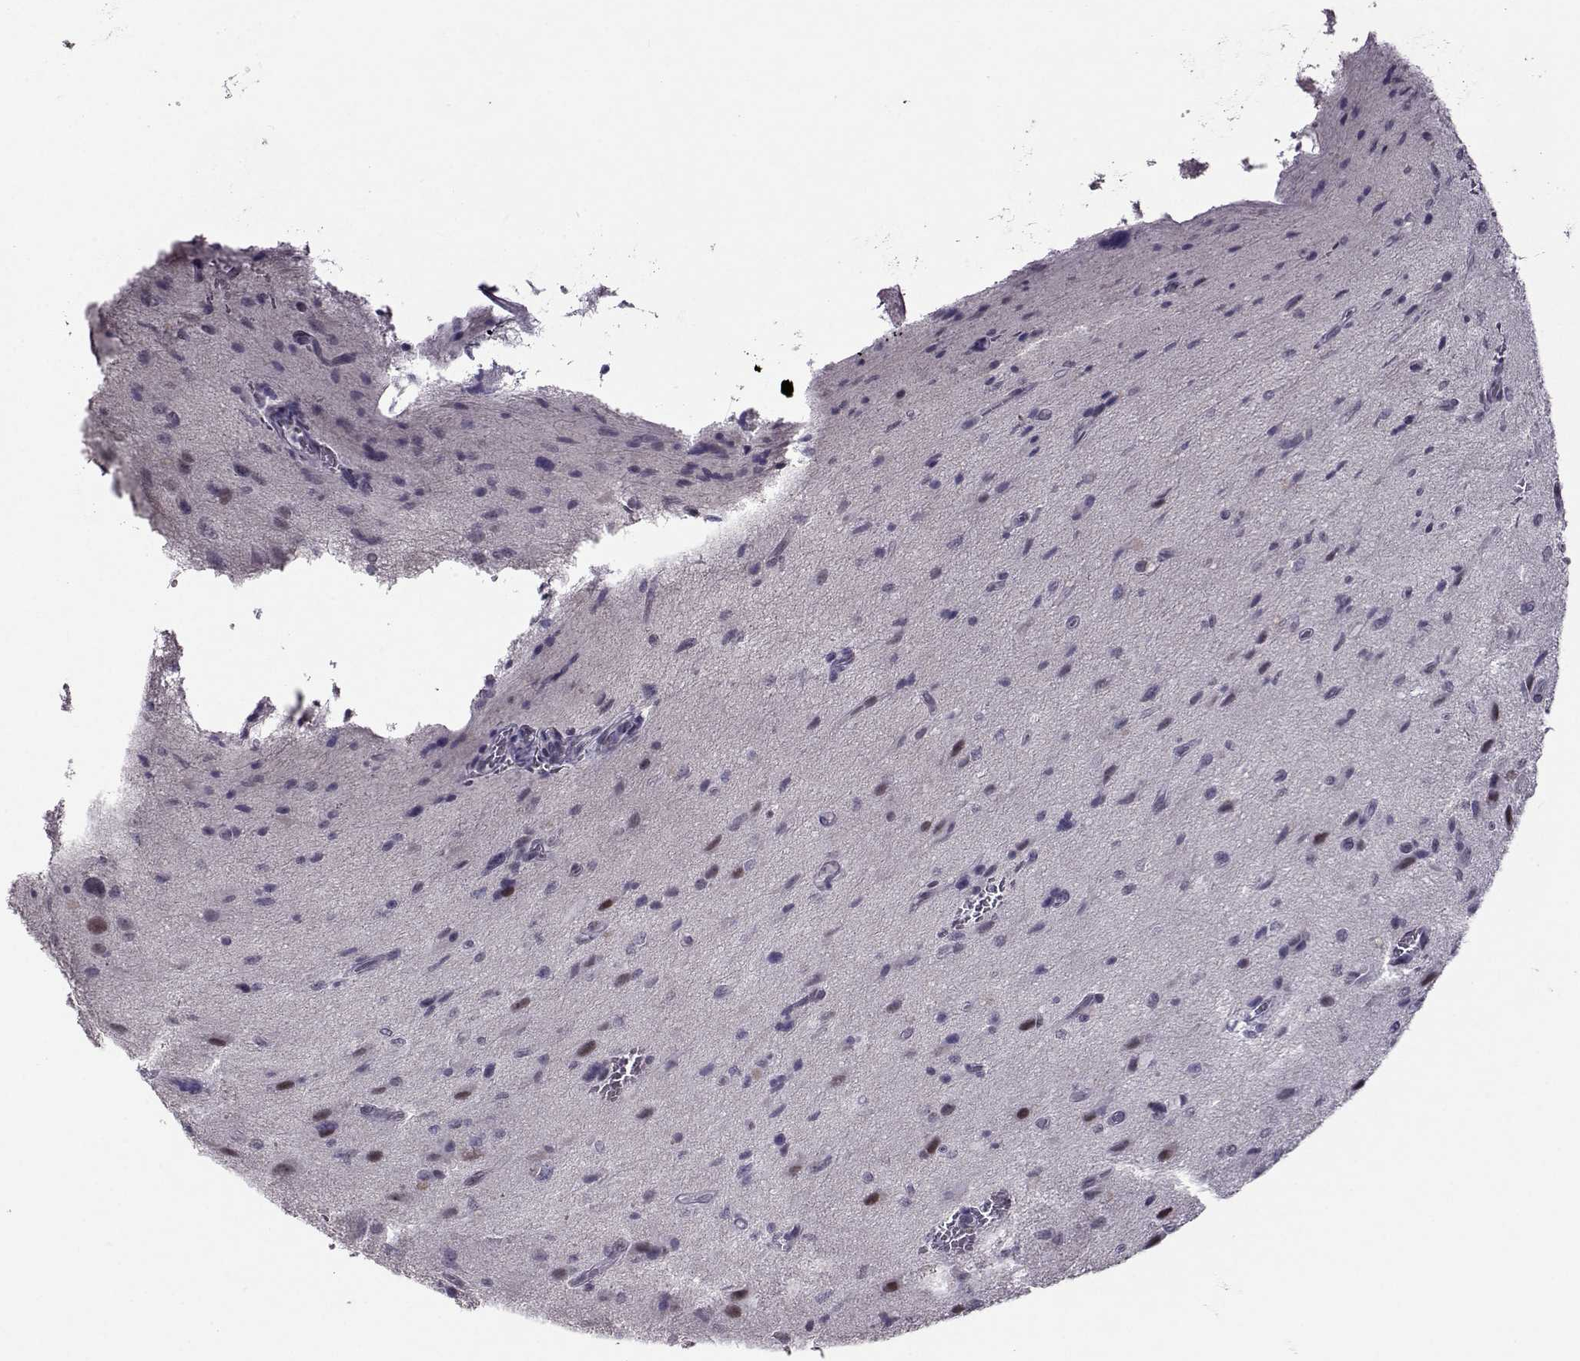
{"staining": {"intensity": "negative", "quantity": "none", "location": "none"}, "tissue": "glioma", "cell_type": "Tumor cells", "image_type": "cancer", "snomed": [{"axis": "morphology", "description": "Glioma, malignant, NOS"}, {"axis": "morphology", "description": "Glioma, malignant, High grade"}, {"axis": "topography", "description": "Brain"}], "caption": "A micrograph of human high-grade glioma (malignant) is negative for staining in tumor cells.", "gene": "LIN28A", "patient": {"sex": "female", "age": 71}}